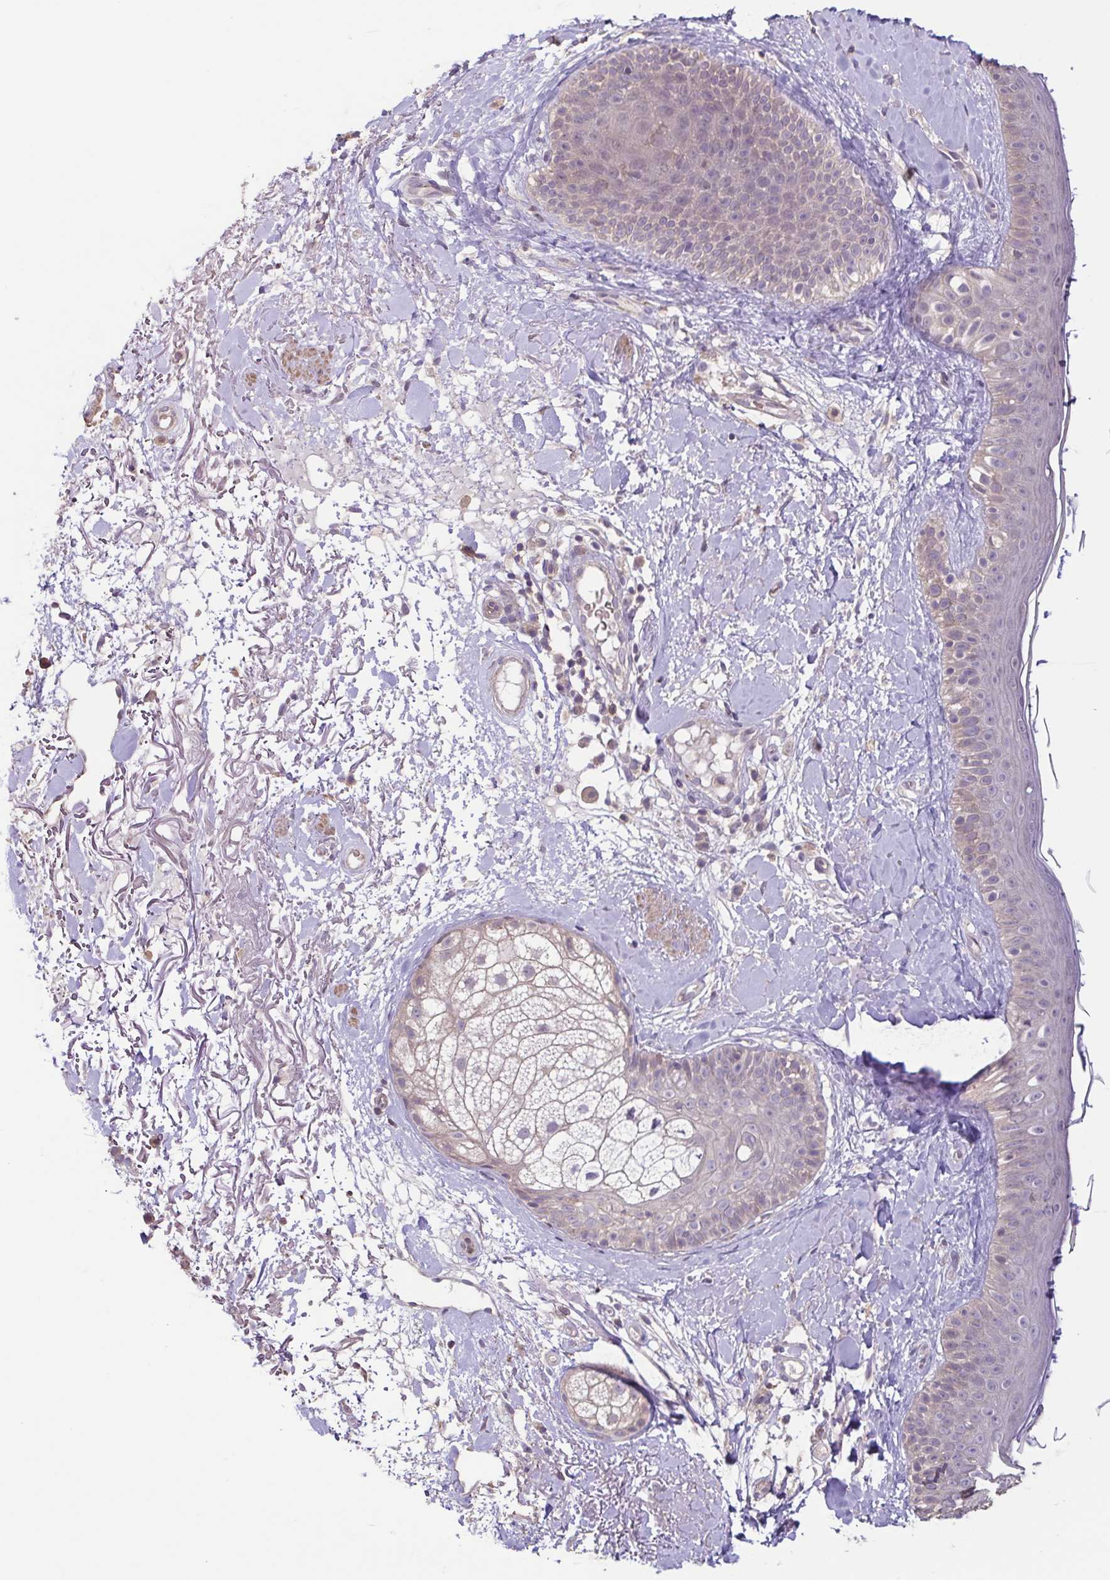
{"staining": {"intensity": "negative", "quantity": "none", "location": "none"}, "tissue": "skin", "cell_type": "Fibroblasts", "image_type": "normal", "snomed": [{"axis": "morphology", "description": "Normal tissue, NOS"}, {"axis": "topography", "description": "Skin"}], "caption": "Immunohistochemical staining of unremarkable skin shows no significant positivity in fibroblasts. (DAB immunohistochemistry, high magnification).", "gene": "ACTRT2", "patient": {"sex": "male", "age": 73}}